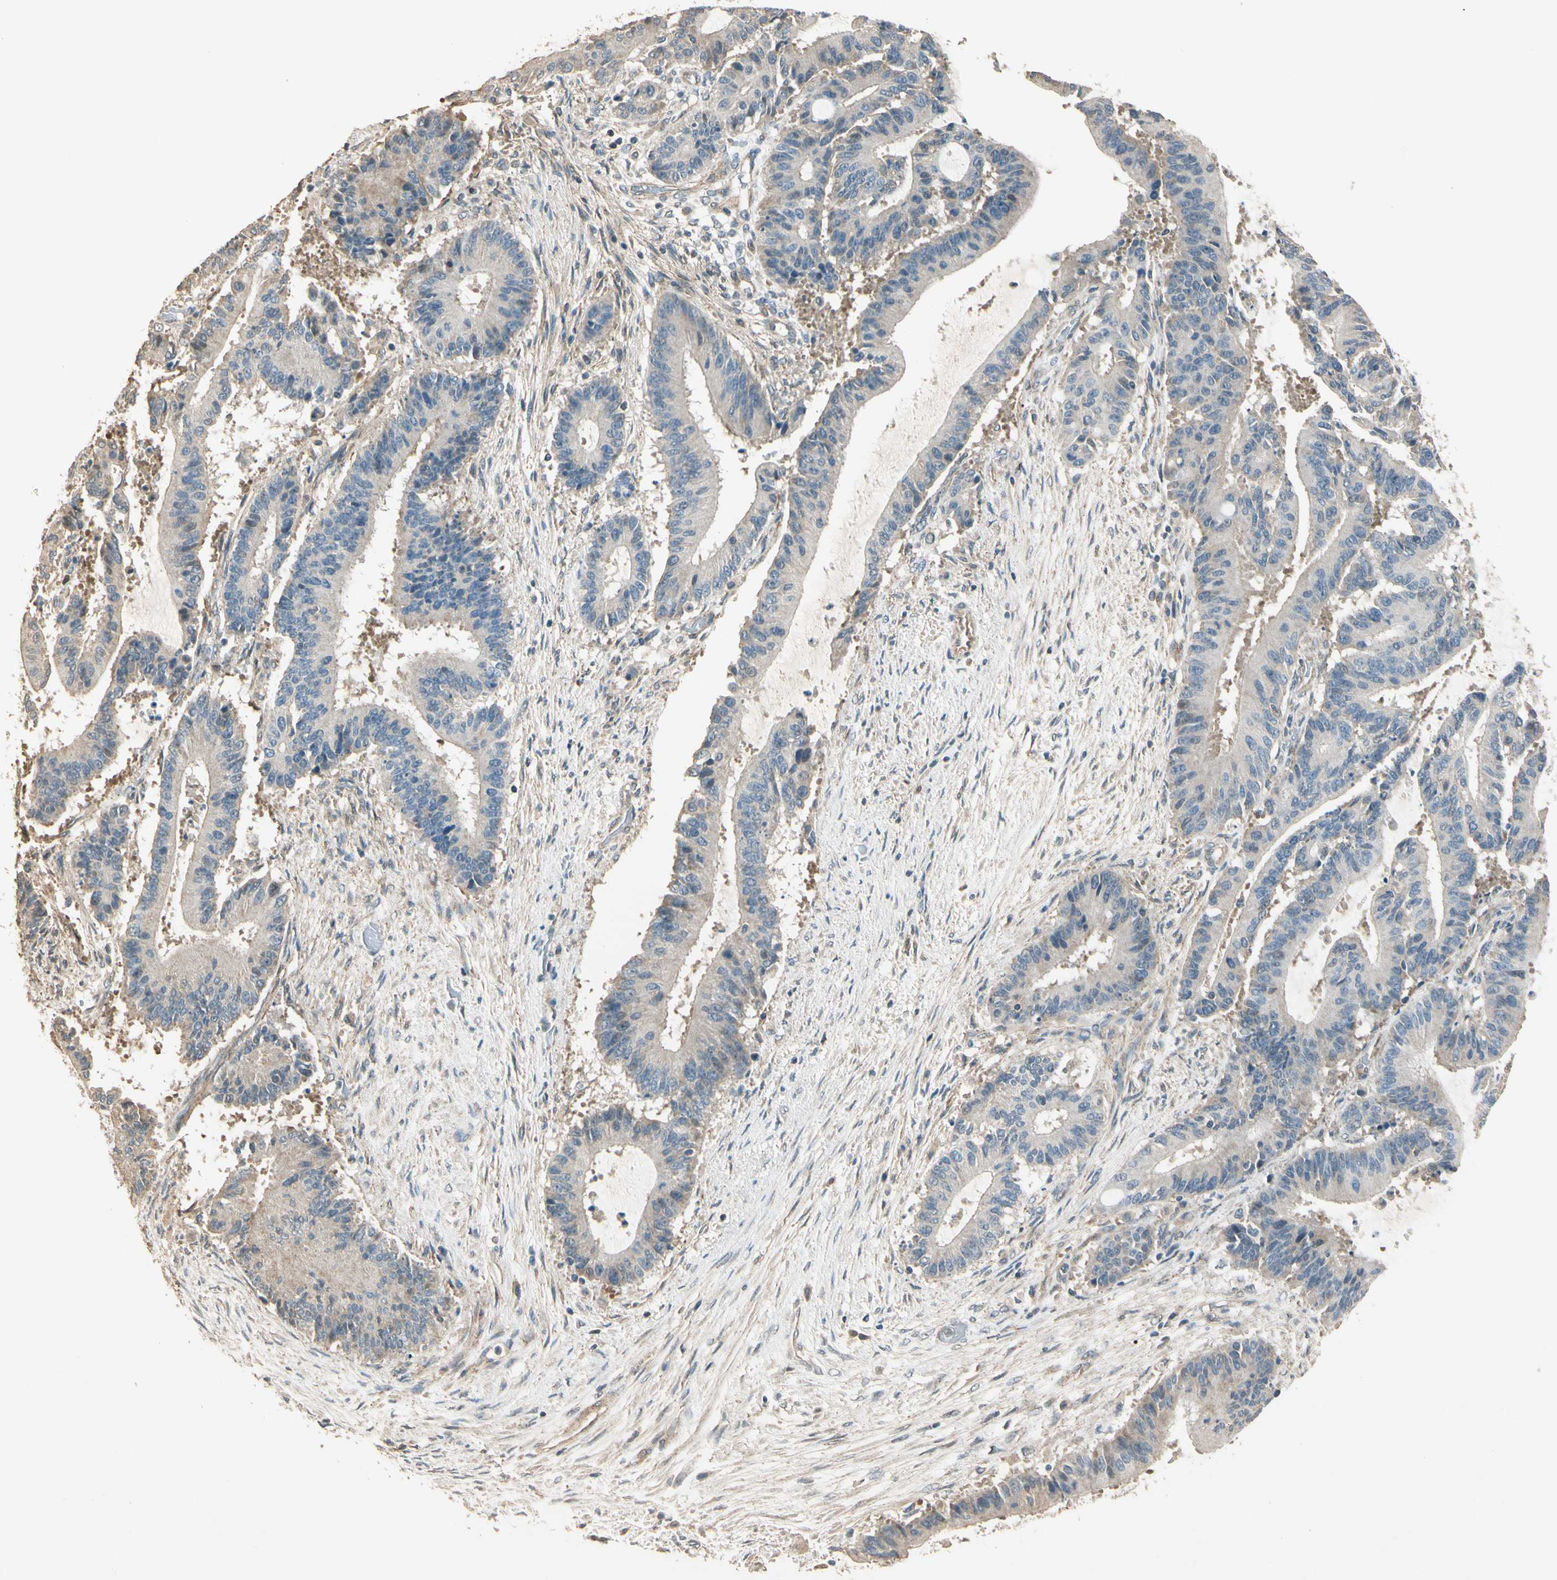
{"staining": {"intensity": "weak", "quantity": "<25%", "location": "cytoplasmic/membranous"}, "tissue": "liver cancer", "cell_type": "Tumor cells", "image_type": "cancer", "snomed": [{"axis": "morphology", "description": "Cholangiocarcinoma"}, {"axis": "topography", "description": "Liver"}], "caption": "Immunohistochemical staining of human liver cancer displays no significant positivity in tumor cells. The staining is performed using DAB (3,3'-diaminobenzidine) brown chromogen with nuclei counter-stained in using hematoxylin.", "gene": "CDH6", "patient": {"sex": "female", "age": 73}}